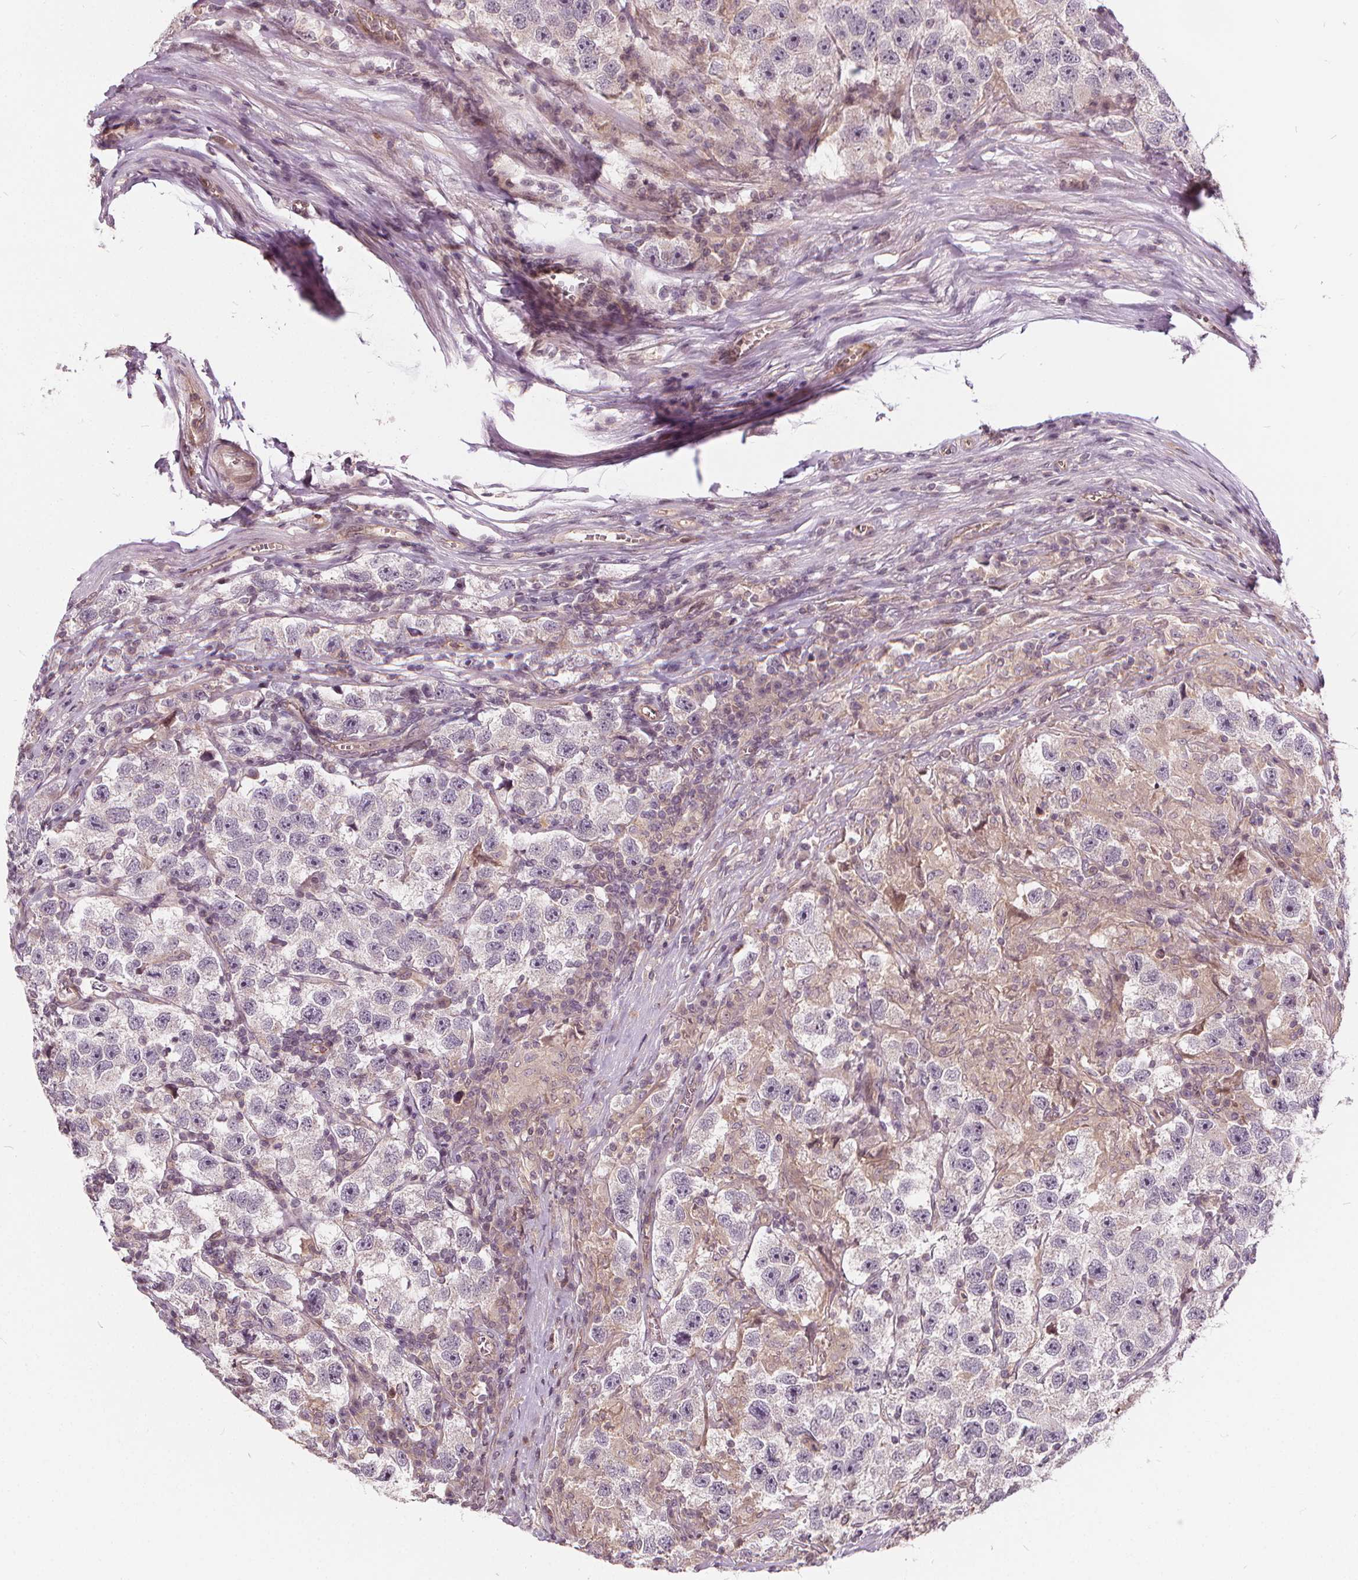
{"staining": {"intensity": "negative", "quantity": "none", "location": "none"}, "tissue": "testis cancer", "cell_type": "Tumor cells", "image_type": "cancer", "snomed": [{"axis": "morphology", "description": "Seminoma, NOS"}, {"axis": "topography", "description": "Testis"}], "caption": "The immunohistochemistry (IHC) micrograph has no significant positivity in tumor cells of testis seminoma tissue.", "gene": "INPP5E", "patient": {"sex": "male", "age": 26}}